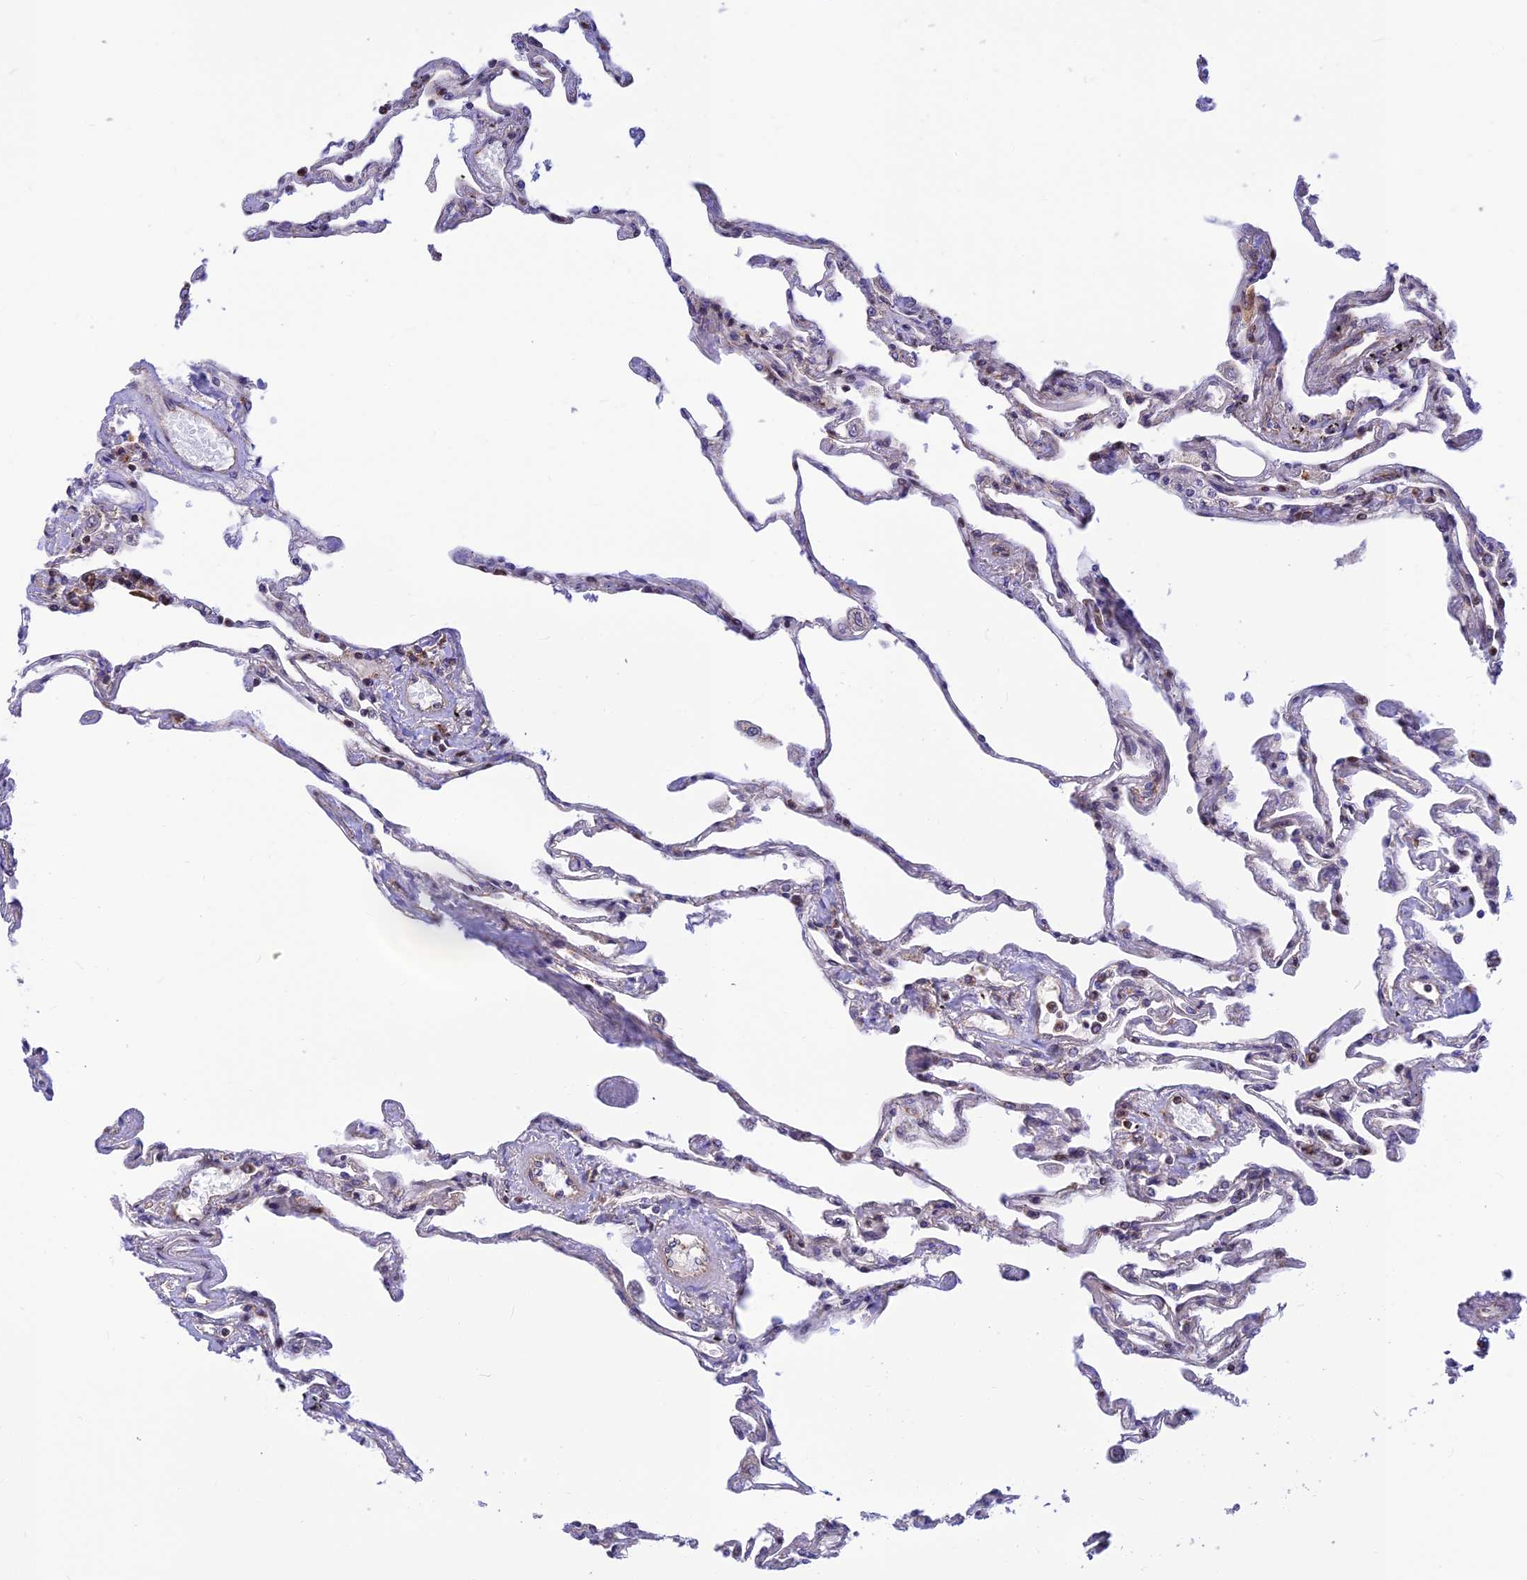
{"staining": {"intensity": "moderate", "quantity": "<25%", "location": "cytoplasmic/membranous"}, "tissue": "lung", "cell_type": "Alveolar cells", "image_type": "normal", "snomed": [{"axis": "morphology", "description": "Normal tissue, NOS"}, {"axis": "topography", "description": "Lung"}], "caption": "A micrograph of human lung stained for a protein shows moderate cytoplasmic/membranous brown staining in alveolar cells. The protein is stained brown, and the nuclei are stained in blue (DAB (3,3'-diaminobenzidine) IHC with brightfield microscopy, high magnification).", "gene": "LYSMD2", "patient": {"sex": "female", "age": 67}}